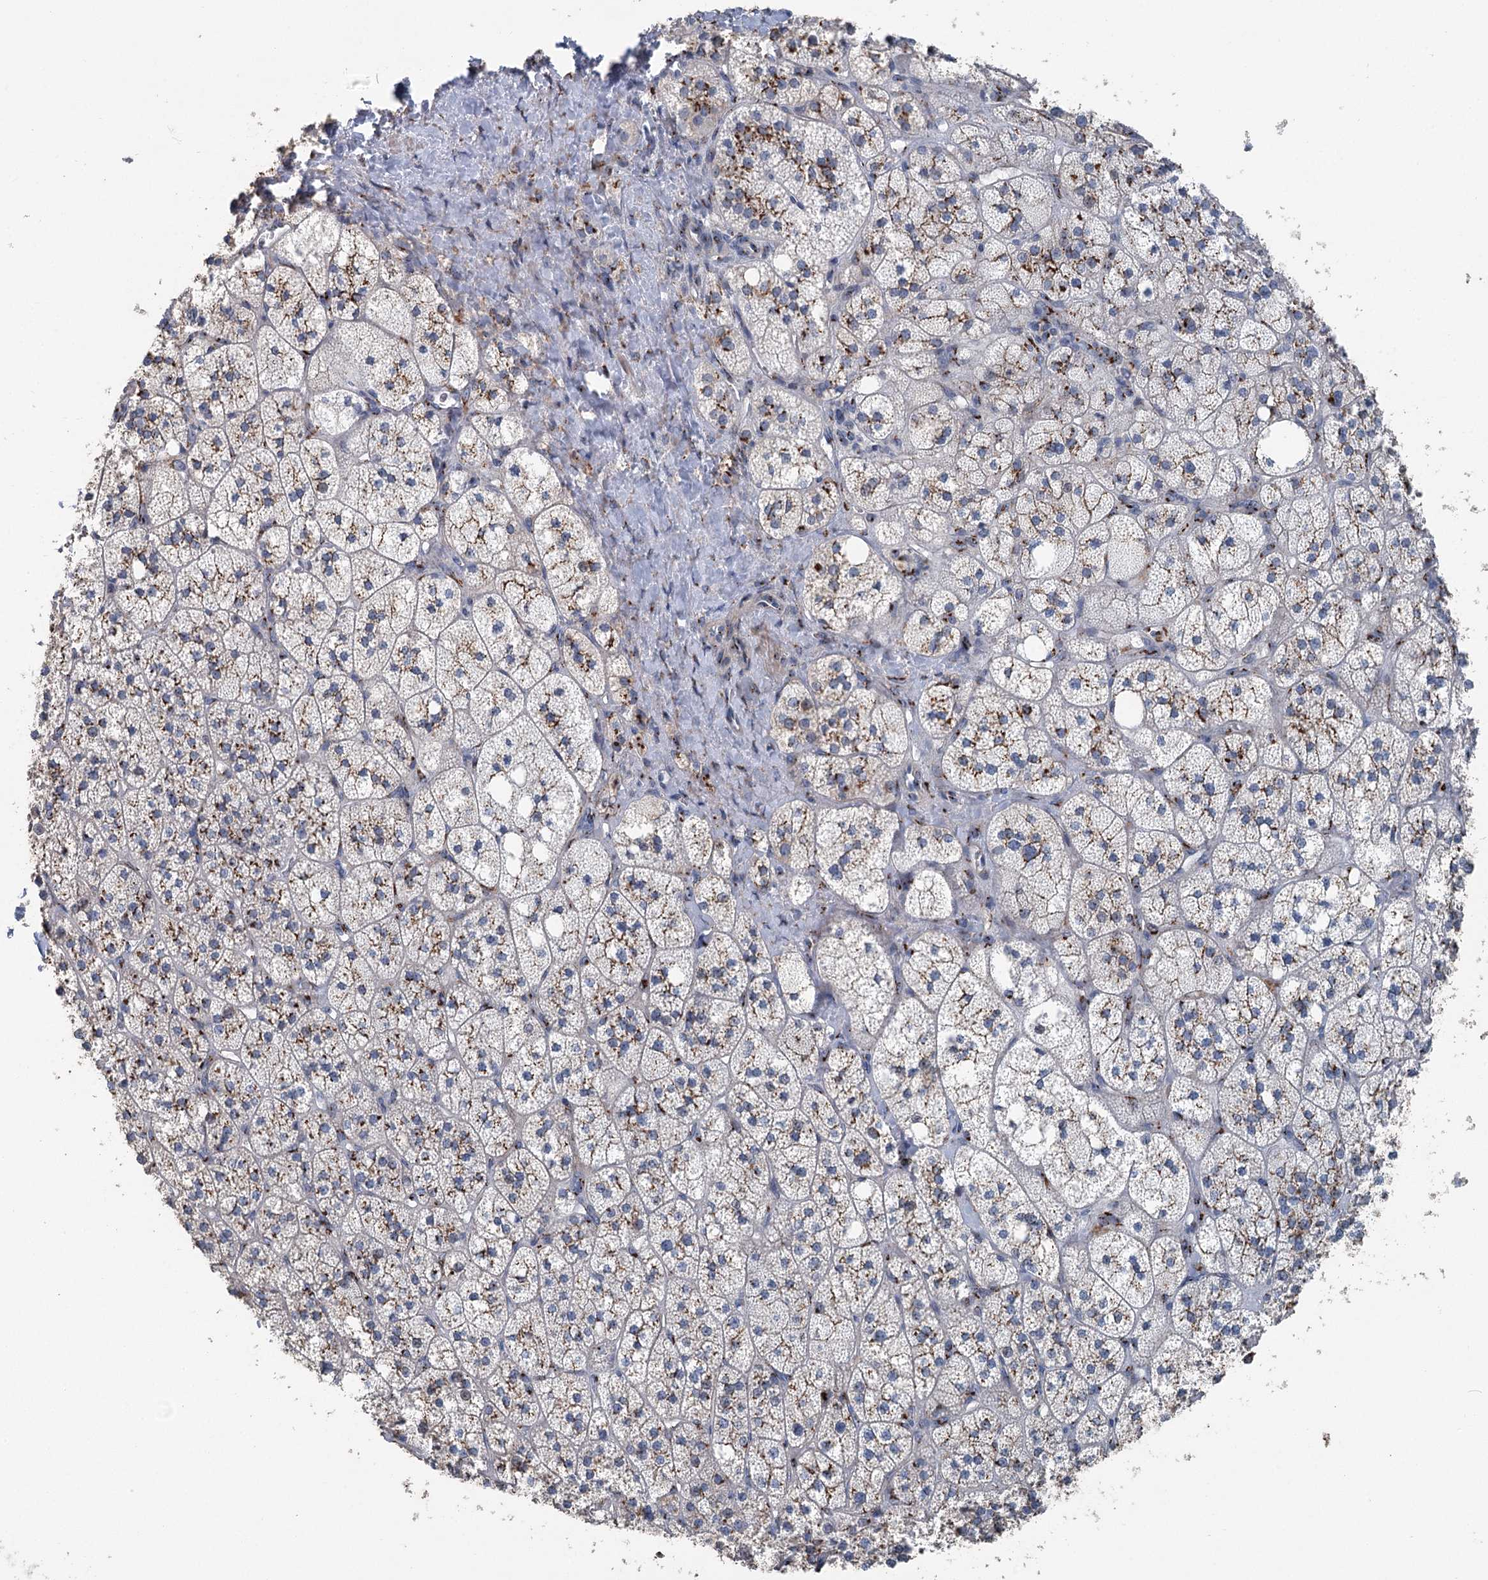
{"staining": {"intensity": "strong", "quantity": "25%-75%", "location": "cytoplasmic/membranous"}, "tissue": "adrenal gland", "cell_type": "Glandular cells", "image_type": "normal", "snomed": [{"axis": "morphology", "description": "Normal tissue, NOS"}, {"axis": "topography", "description": "Adrenal gland"}], "caption": "Brown immunohistochemical staining in unremarkable adrenal gland displays strong cytoplasmic/membranous positivity in about 25%-75% of glandular cells.", "gene": "ITIH5", "patient": {"sex": "male", "age": 61}}